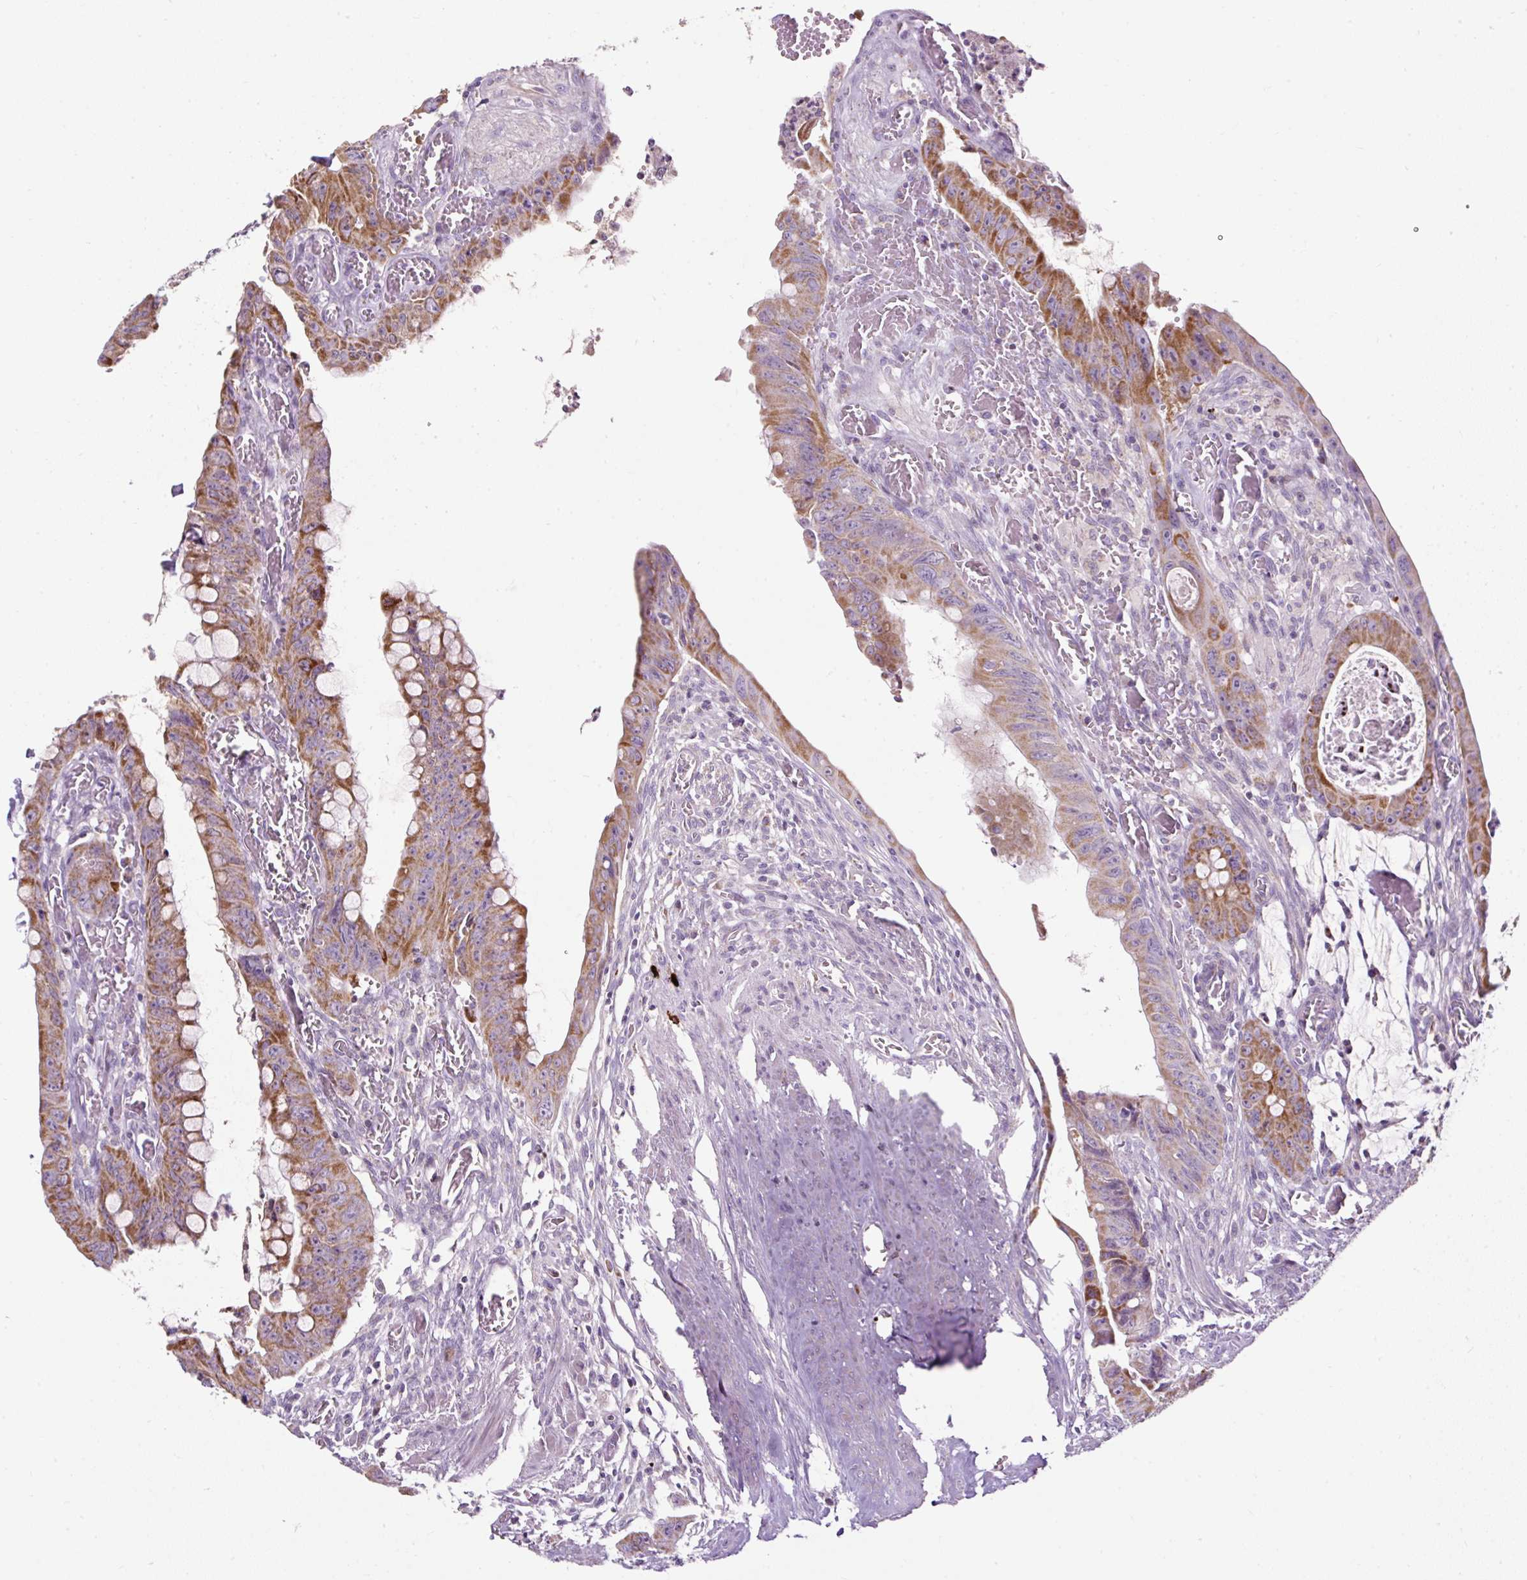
{"staining": {"intensity": "moderate", "quantity": ">75%", "location": "cytoplasmic/membranous"}, "tissue": "colorectal cancer", "cell_type": "Tumor cells", "image_type": "cancer", "snomed": [{"axis": "morphology", "description": "Adenocarcinoma, NOS"}, {"axis": "topography", "description": "Rectum"}], "caption": "Human colorectal cancer (adenocarcinoma) stained for a protein (brown) exhibits moderate cytoplasmic/membranous positive positivity in about >75% of tumor cells.", "gene": "FMC1", "patient": {"sex": "male", "age": 78}}